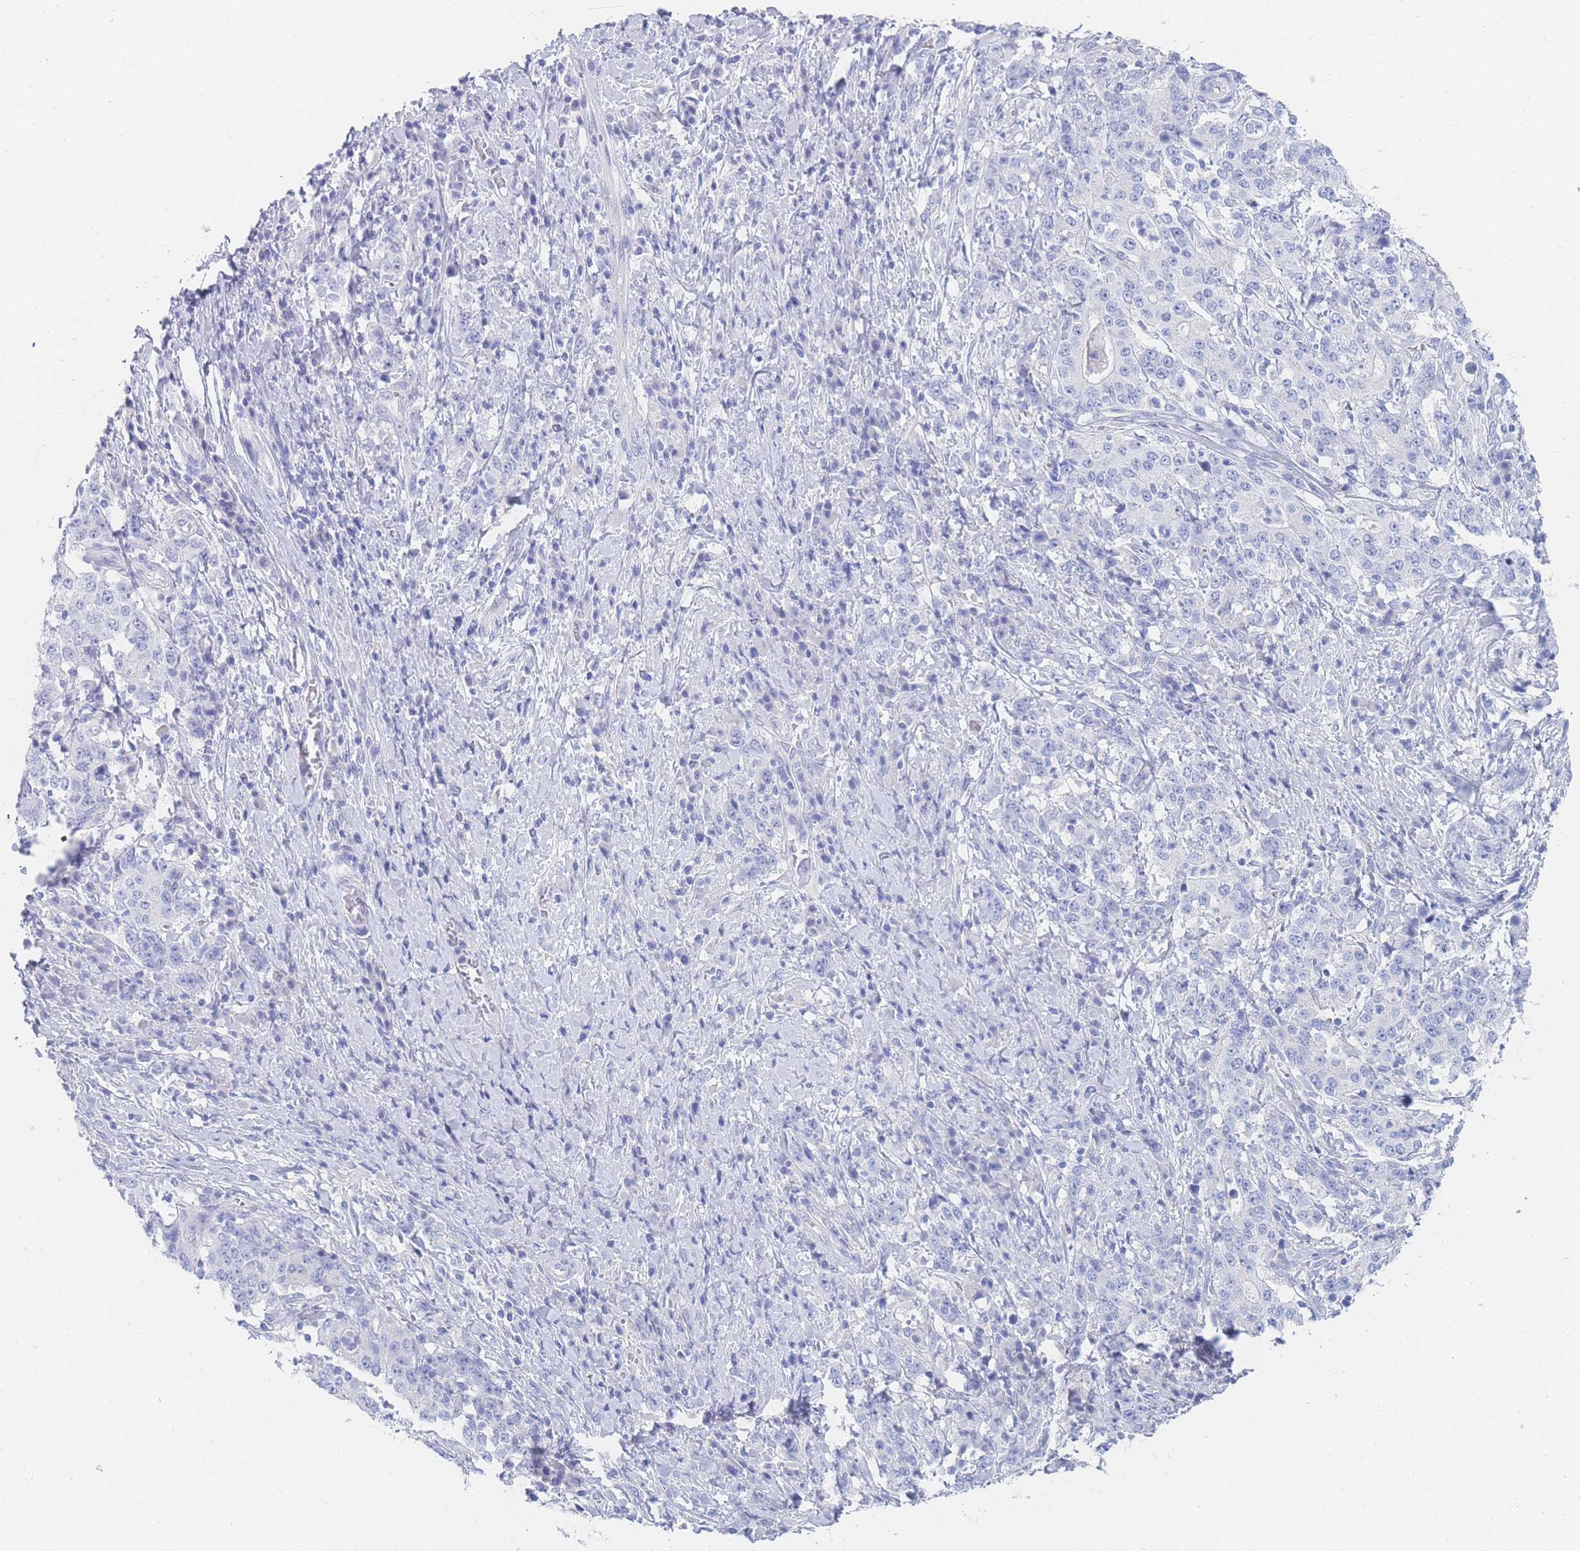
{"staining": {"intensity": "negative", "quantity": "none", "location": "none"}, "tissue": "stomach cancer", "cell_type": "Tumor cells", "image_type": "cancer", "snomed": [{"axis": "morphology", "description": "Normal tissue, NOS"}, {"axis": "morphology", "description": "Adenocarcinoma, NOS"}, {"axis": "topography", "description": "Stomach, upper"}, {"axis": "topography", "description": "Stomach"}], "caption": "Histopathology image shows no significant protein positivity in tumor cells of stomach adenocarcinoma.", "gene": "LZTFL1", "patient": {"sex": "male", "age": 59}}